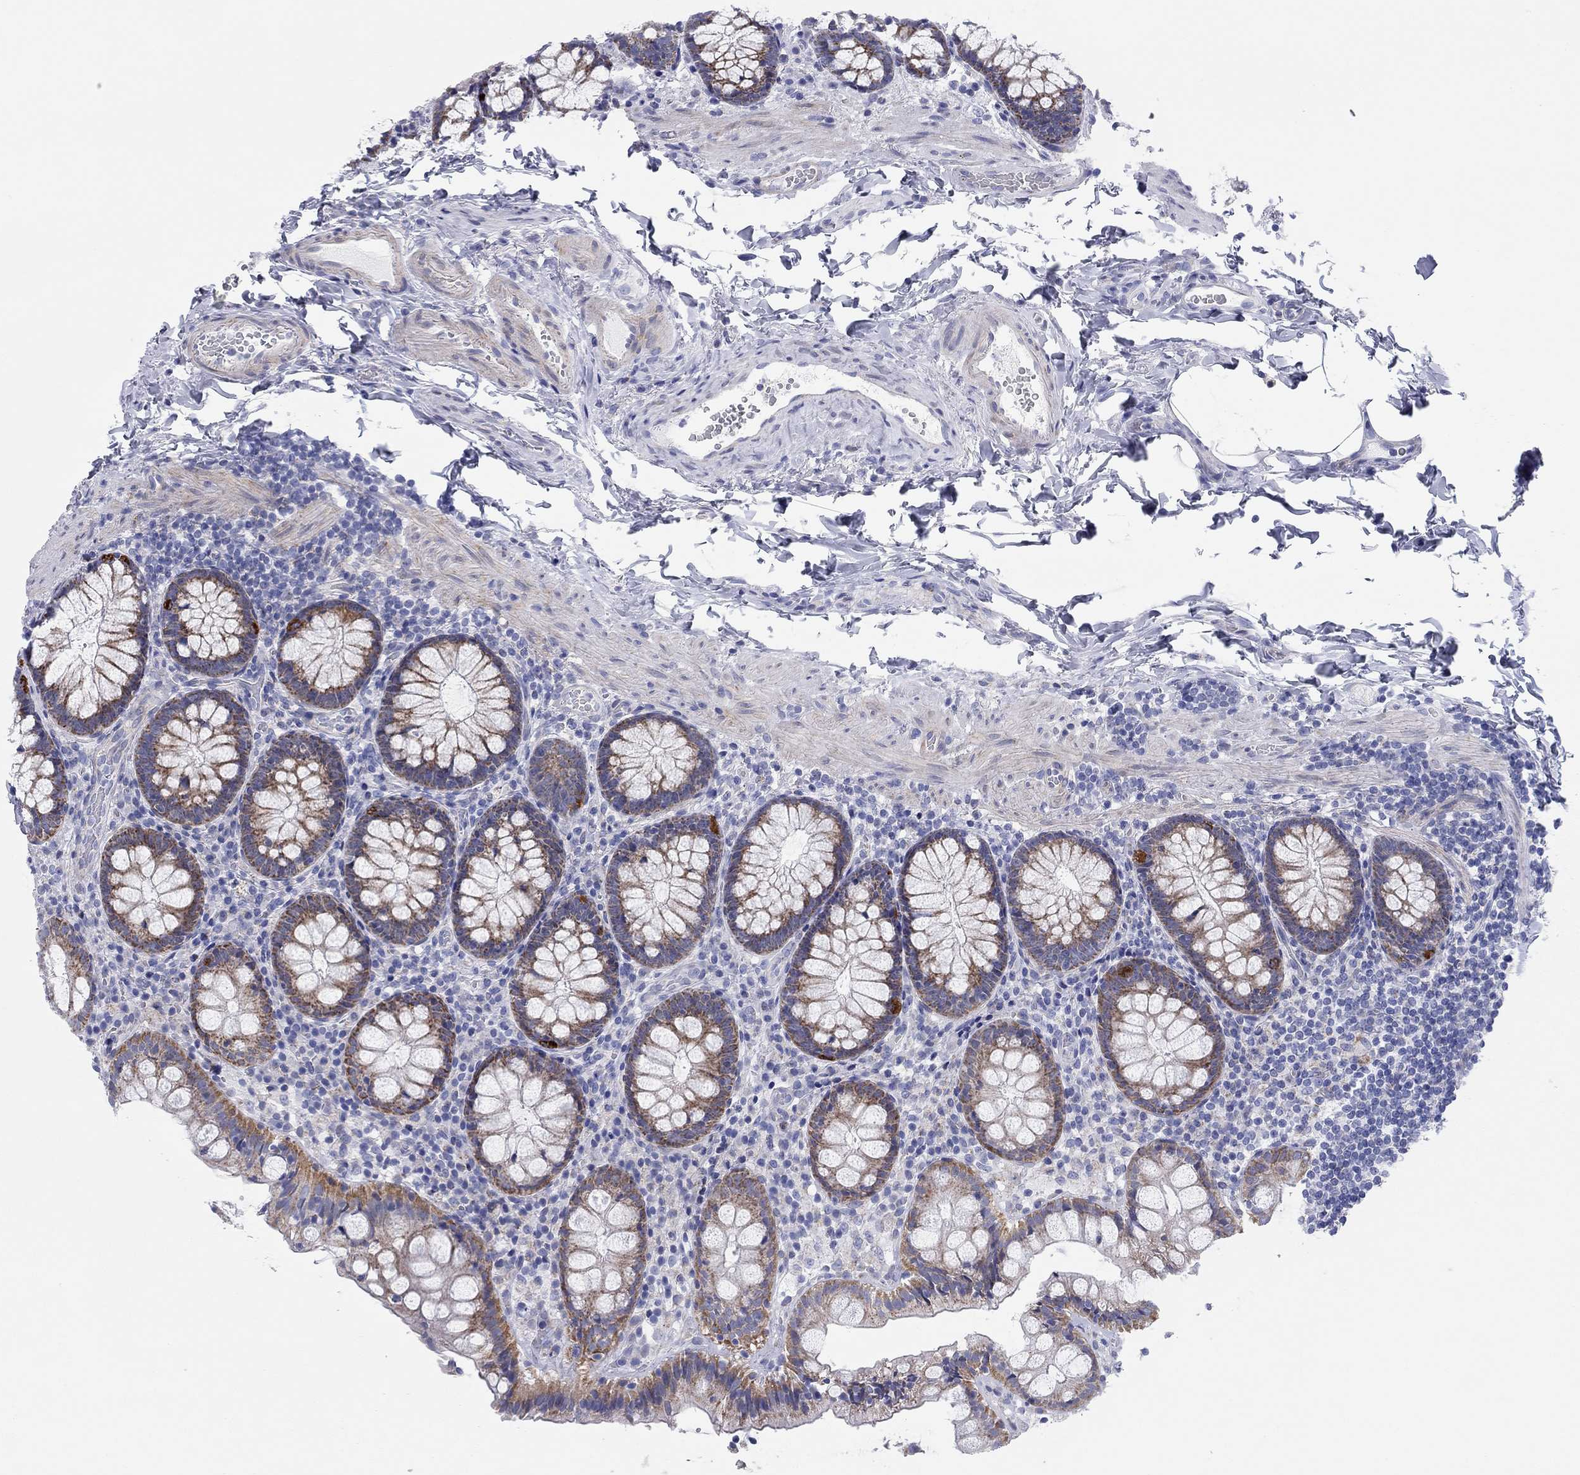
{"staining": {"intensity": "negative", "quantity": "none", "location": "none"}, "tissue": "colon", "cell_type": "Endothelial cells", "image_type": "normal", "snomed": [{"axis": "morphology", "description": "Normal tissue, NOS"}, {"axis": "topography", "description": "Colon"}], "caption": "Protein analysis of benign colon demonstrates no significant positivity in endothelial cells. (DAB (3,3'-diaminobenzidine) IHC with hematoxylin counter stain).", "gene": "CHI3L2", "patient": {"sex": "female", "age": 86}}